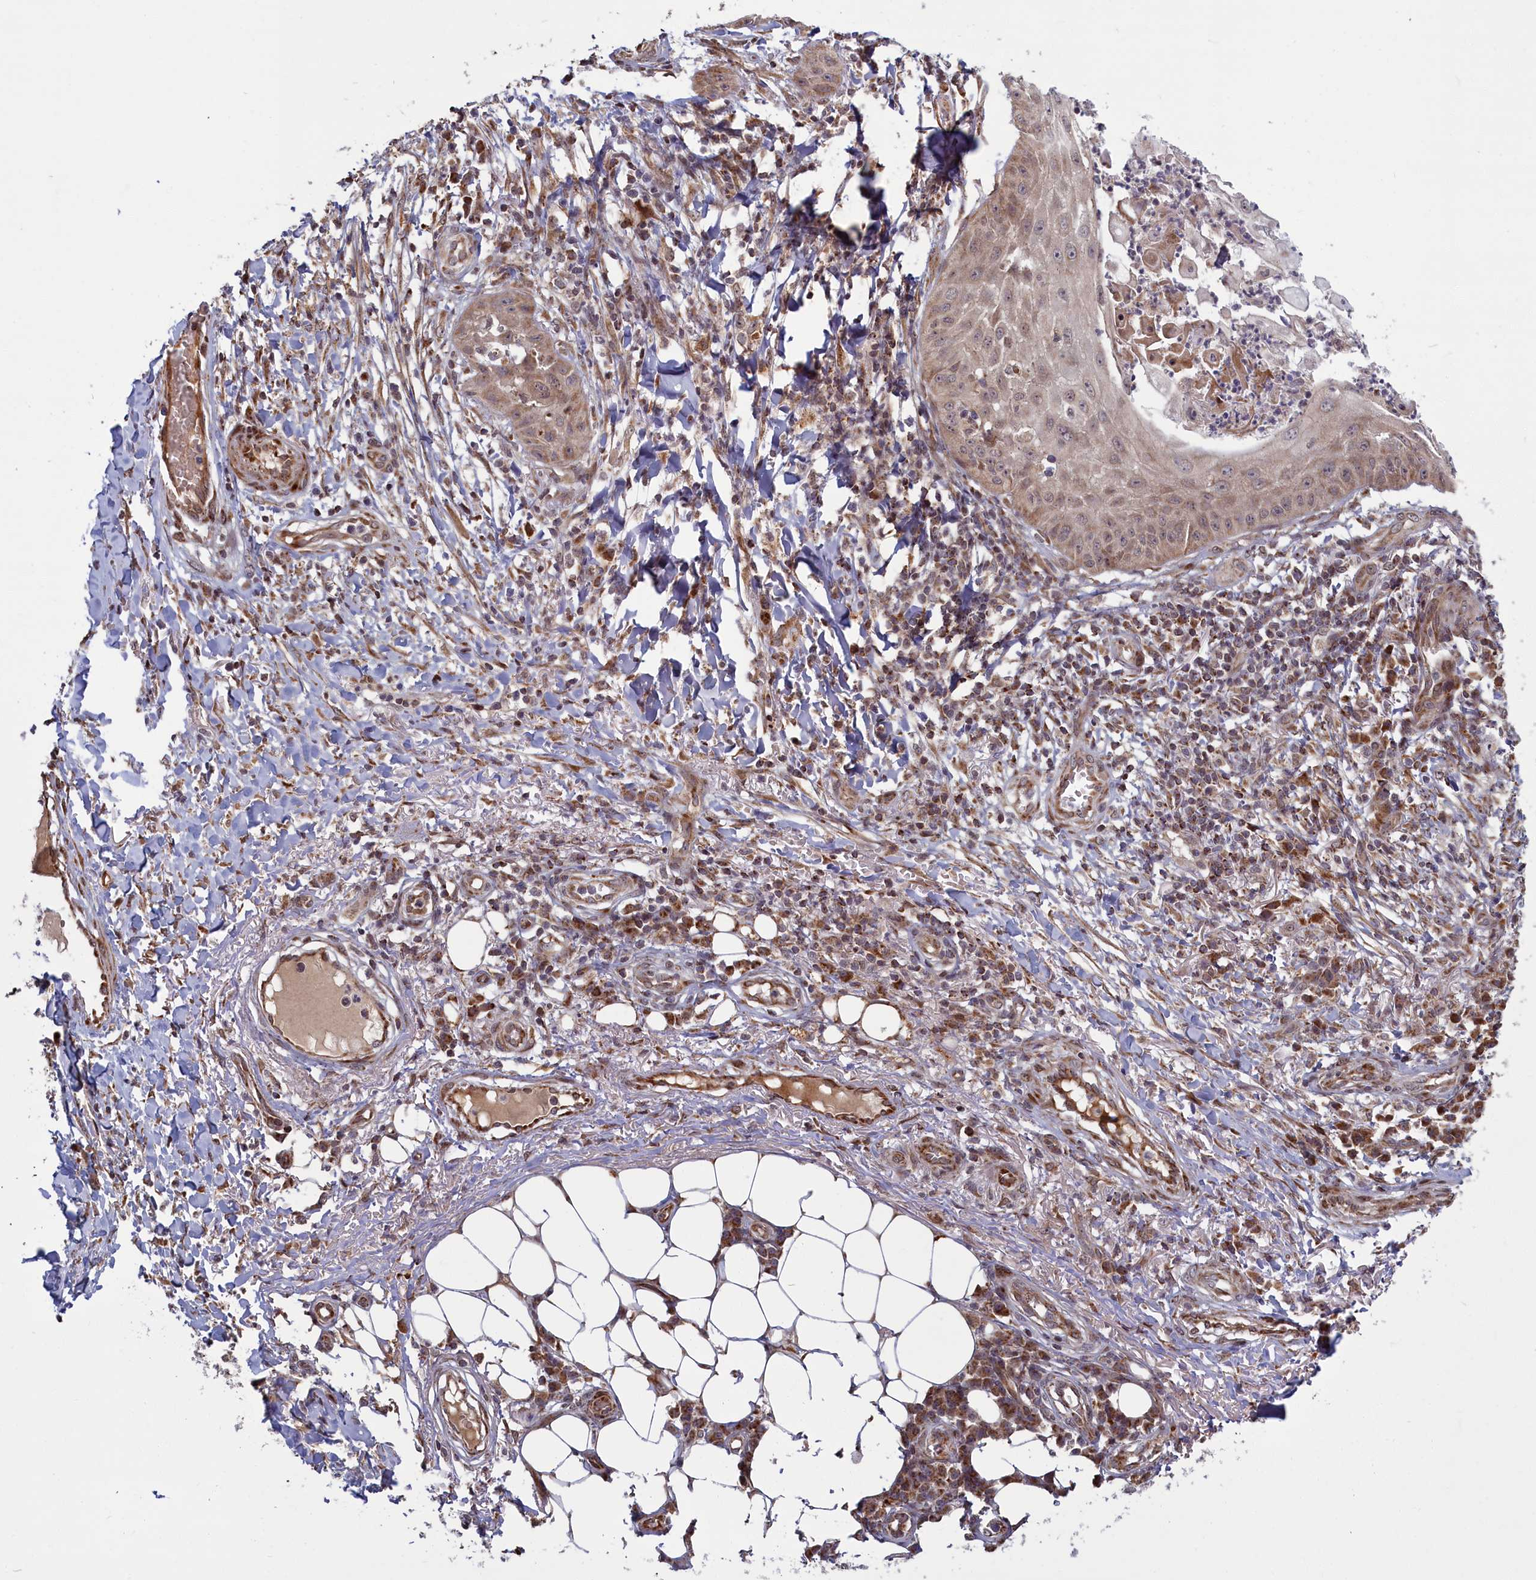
{"staining": {"intensity": "weak", "quantity": ">75%", "location": "cytoplasmic/membranous"}, "tissue": "skin cancer", "cell_type": "Tumor cells", "image_type": "cancer", "snomed": [{"axis": "morphology", "description": "Squamous cell carcinoma, NOS"}, {"axis": "topography", "description": "Skin"}], "caption": "IHC image of skin cancer (squamous cell carcinoma) stained for a protein (brown), which shows low levels of weak cytoplasmic/membranous positivity in about >75% of tumor cells.", "gene": "PLA2G10", "patient": {"sex": "male", "age": 70}}